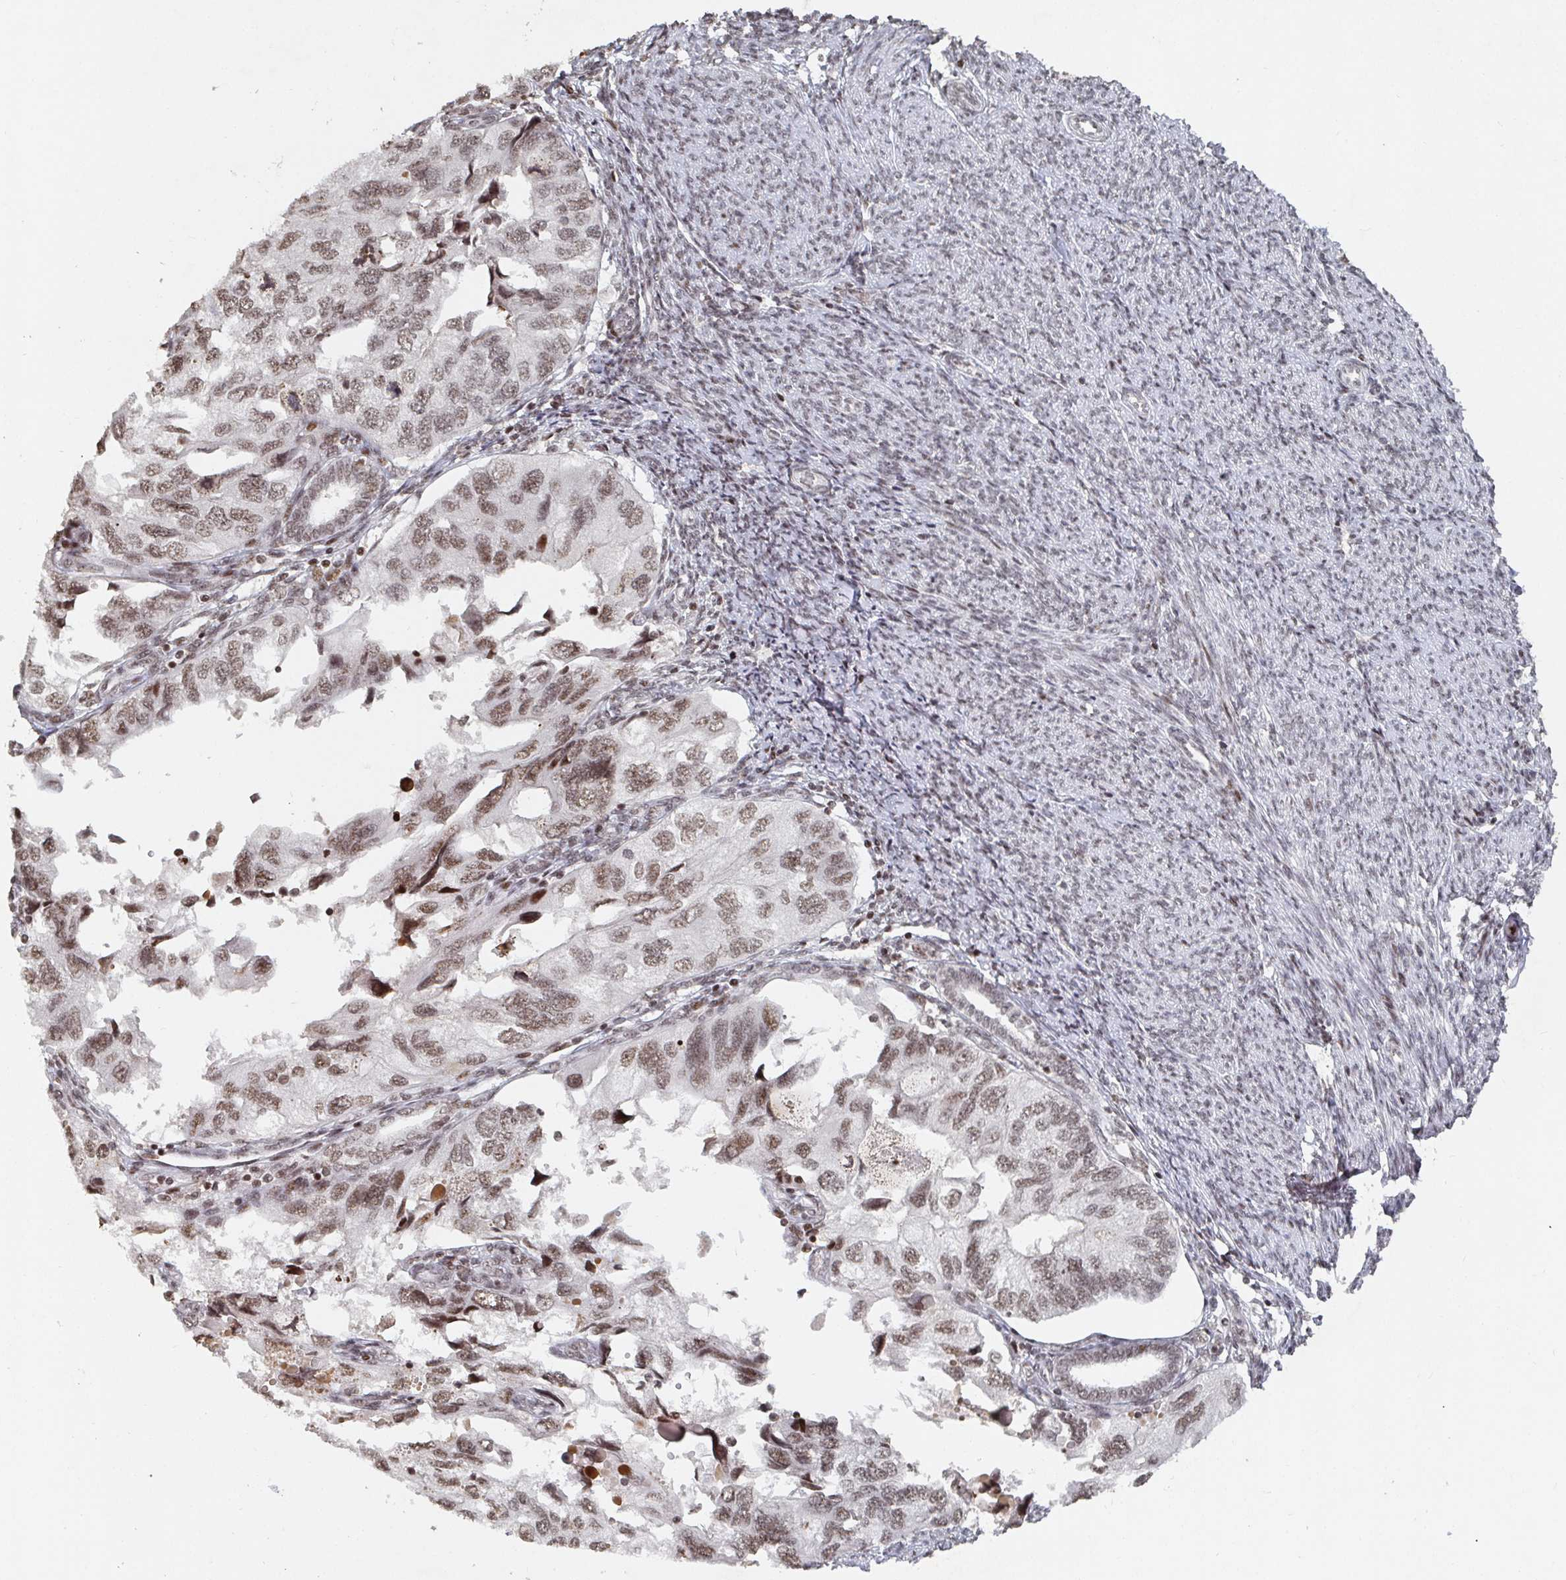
{"staining": {"intensity": "moderate", "quantity": ">75%", "location": "nuclear"}, "tissue": "endometrial cancer", "cell_type": "Tumor cells", "image_type": "cancer", "snomed": [{"axis": "morphology", "description": "Carcinoma, NOS"}, {"axis": "topography", "description": "Uterus"}], "caption": "Immunohistochemical staining of endometrial cancer exhibits moderate nuclear protein positivity in approximately >75% of tumor cells. (DAB IHC, brown staining for protein, blue staining for nuclei).", "gene": "ZDHHC12", "patient": {"sex": "female", "age": 76}}